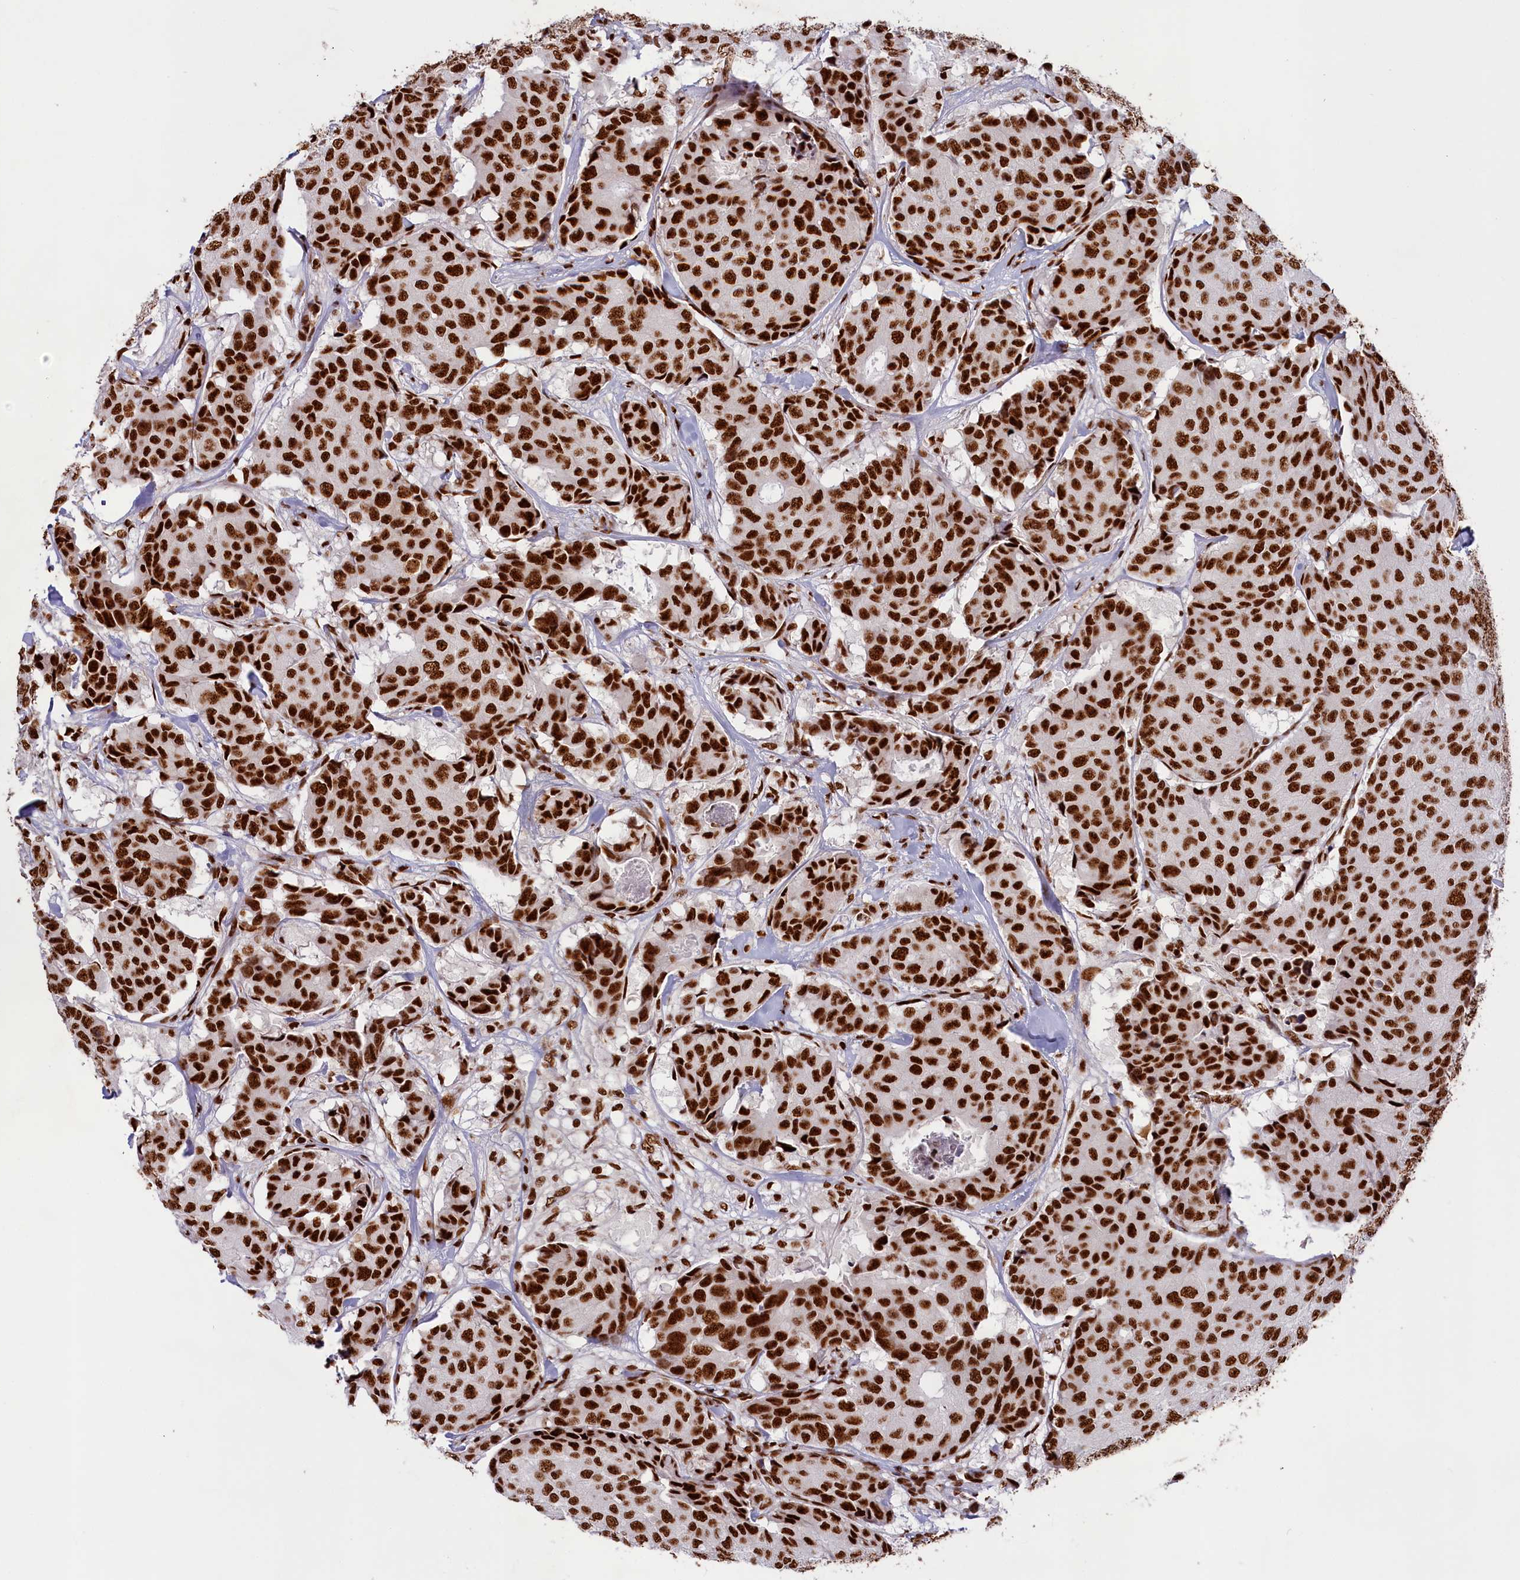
{"staining": {"intensity": "strong", "quantity": ">75%", "location": "nuclear"}, "tissue": "breast cancer", "cell_type": "Tumor cells", "image_type": "cancer", "snomed": [{"axis": "morphology", "description": "Duct carcinoma"}, {"axis": "topography", "description": "Breast"}], "caption": "Immunohistochemical staining of breast cancer (infiltrating ductal carcinoma) demonstrates high levels of strong nuclear positivity in approximately >75% of tumor cells.", "gene": "SNRNP70", "patient": {"sex": "female", "age": 75}}